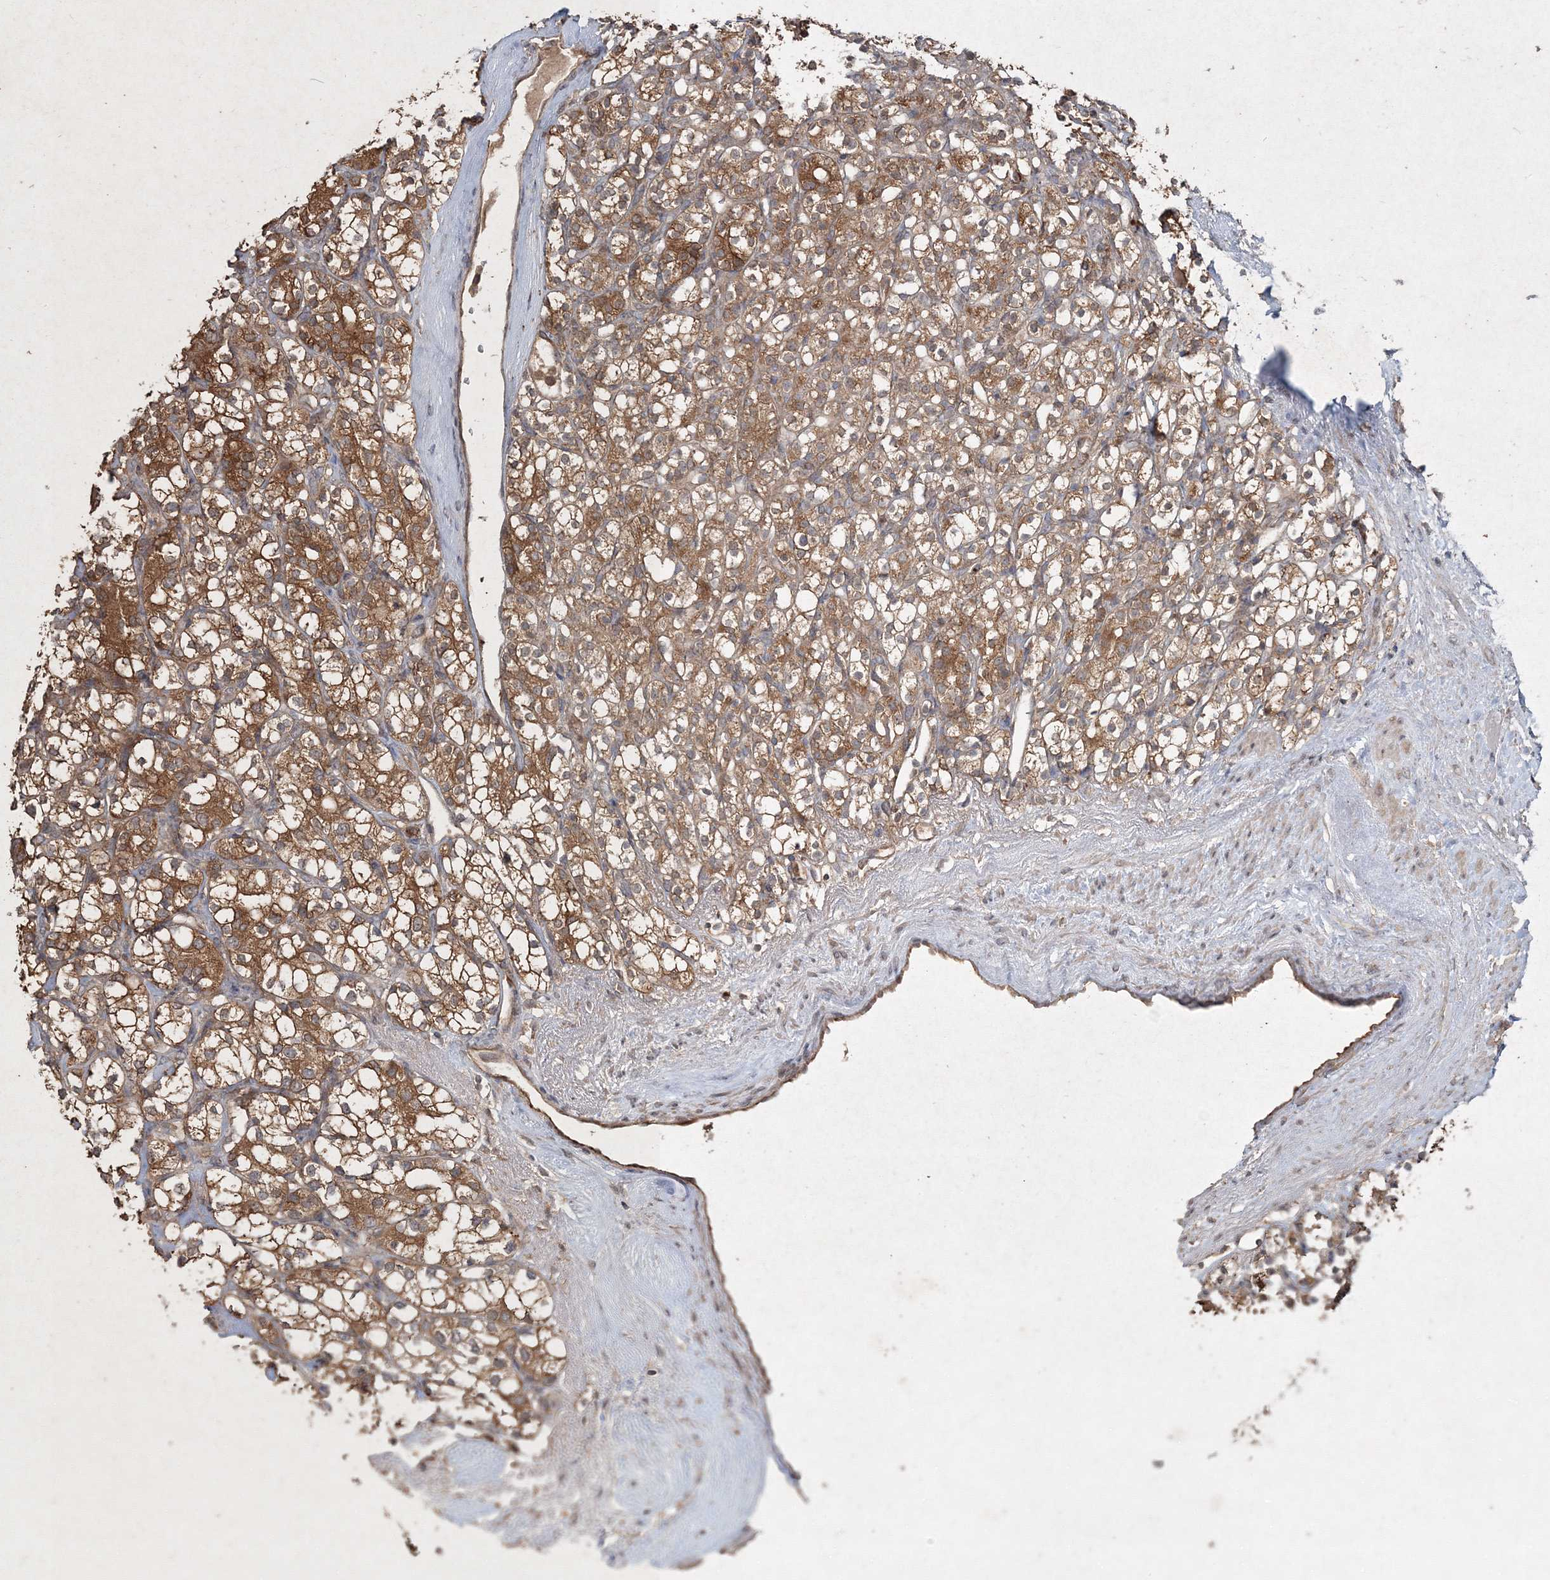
{"staining": {"intensity": "moderate", "quantity": ">75%", "location": "cytoplasmic/membranous"}, "tissue": "renal cancer", "cell_type": "Tumor cells", "image_type": "cancer", "snomed": [{"axis": "morphology", "description": "Adenocarcinoma, NOS"}, {"axis": "topography", "description": "Kidney"}], "caption": "Renal cancer (adenocarcinoma) stained for a protein displays moderate cytoplasmic/membranous positivity in tumor cells.", "gene": "SPRY1", "patient": {"sex": "male", "age": 77}}